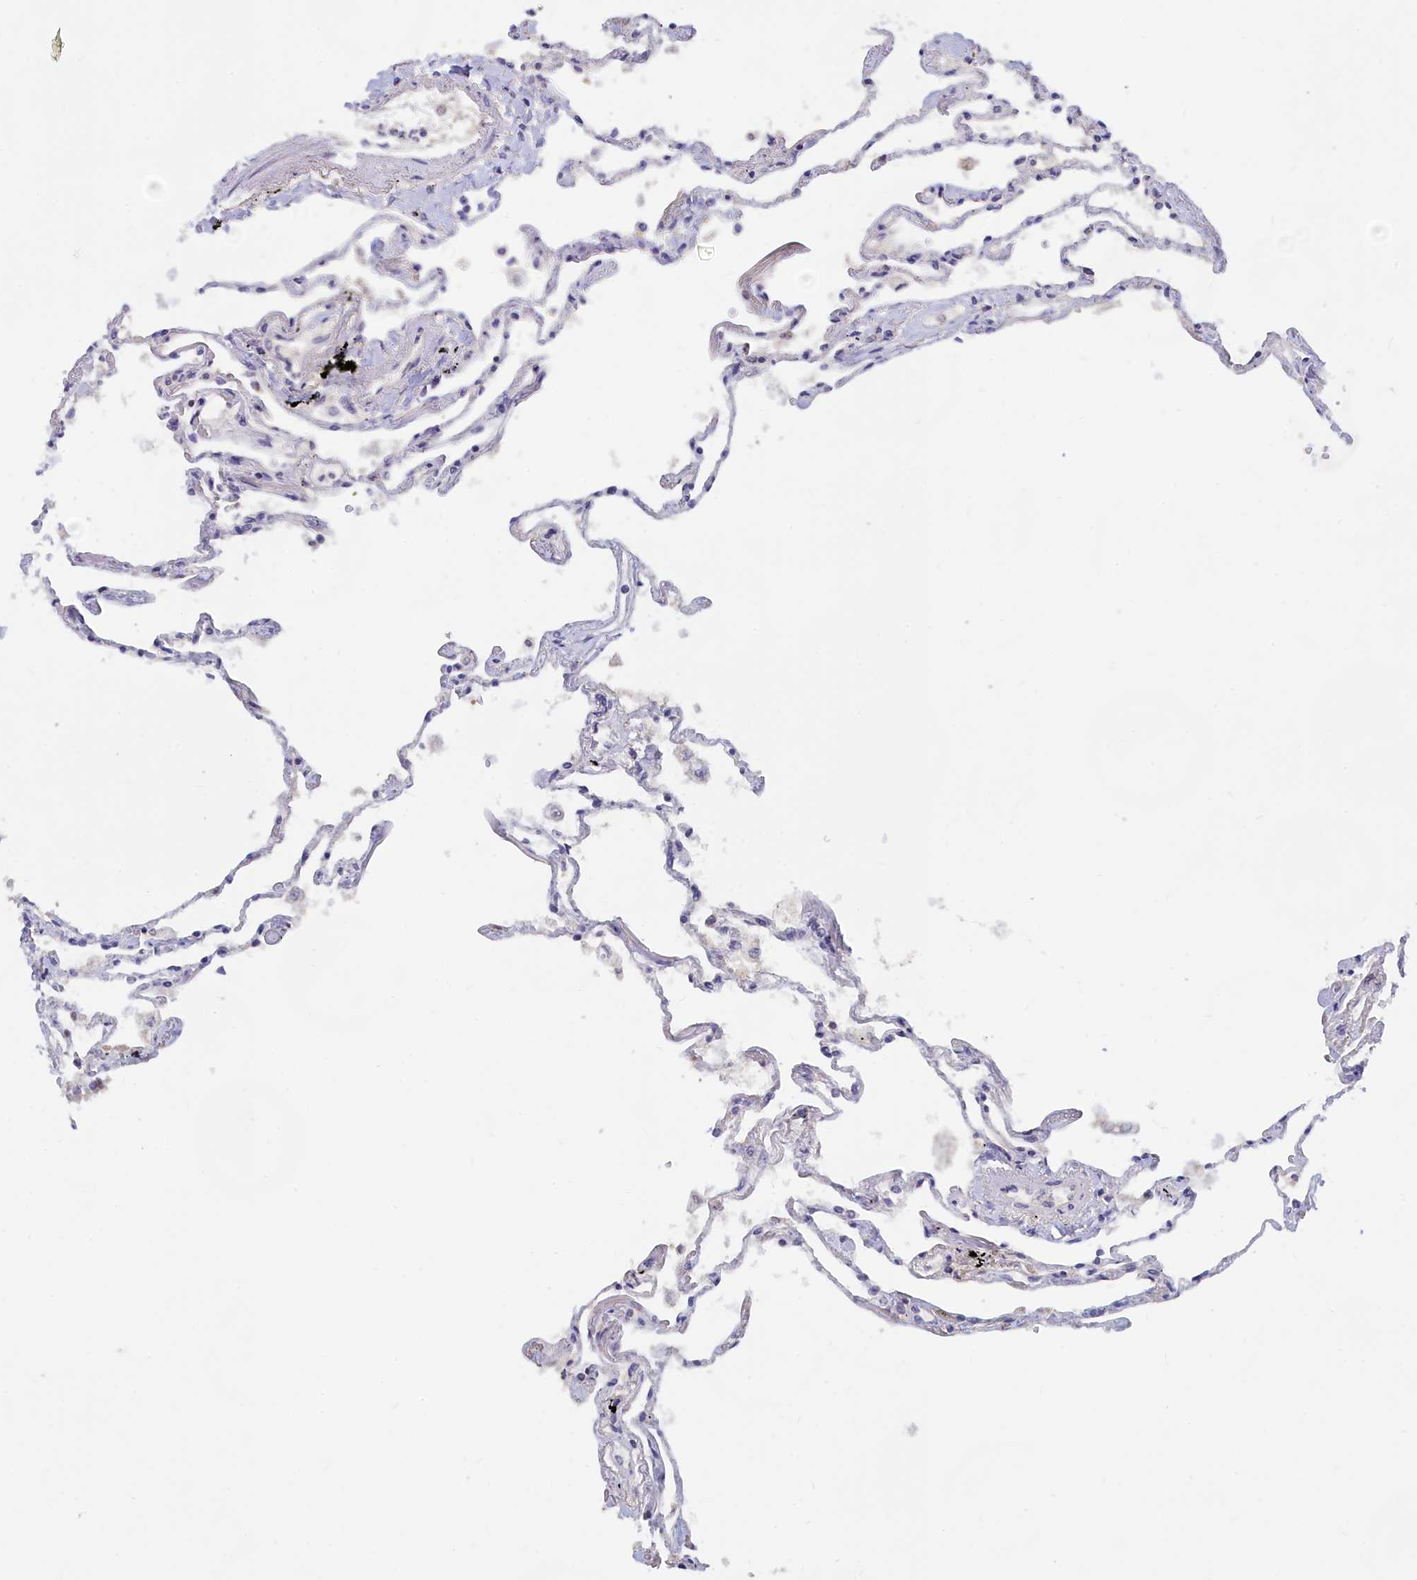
{"staining": {"intensity": "weak", "quantity": "<25%", "location": "cytoplasmic/membranous"}, "tissue": "lung", "cell_type": "Alveolar cells", "image_type": "normal", "snomed": [{"axis": "morphology", "description": "Normal tissue, NOS"}, {"axis": "topography", "description": "Lung"}], "caption": "Photomicrograph shows no protein positivity in alveolar cells of benign lung.", "gene": "LRIF1", "patient": {"sex": "female", "age": 67}}